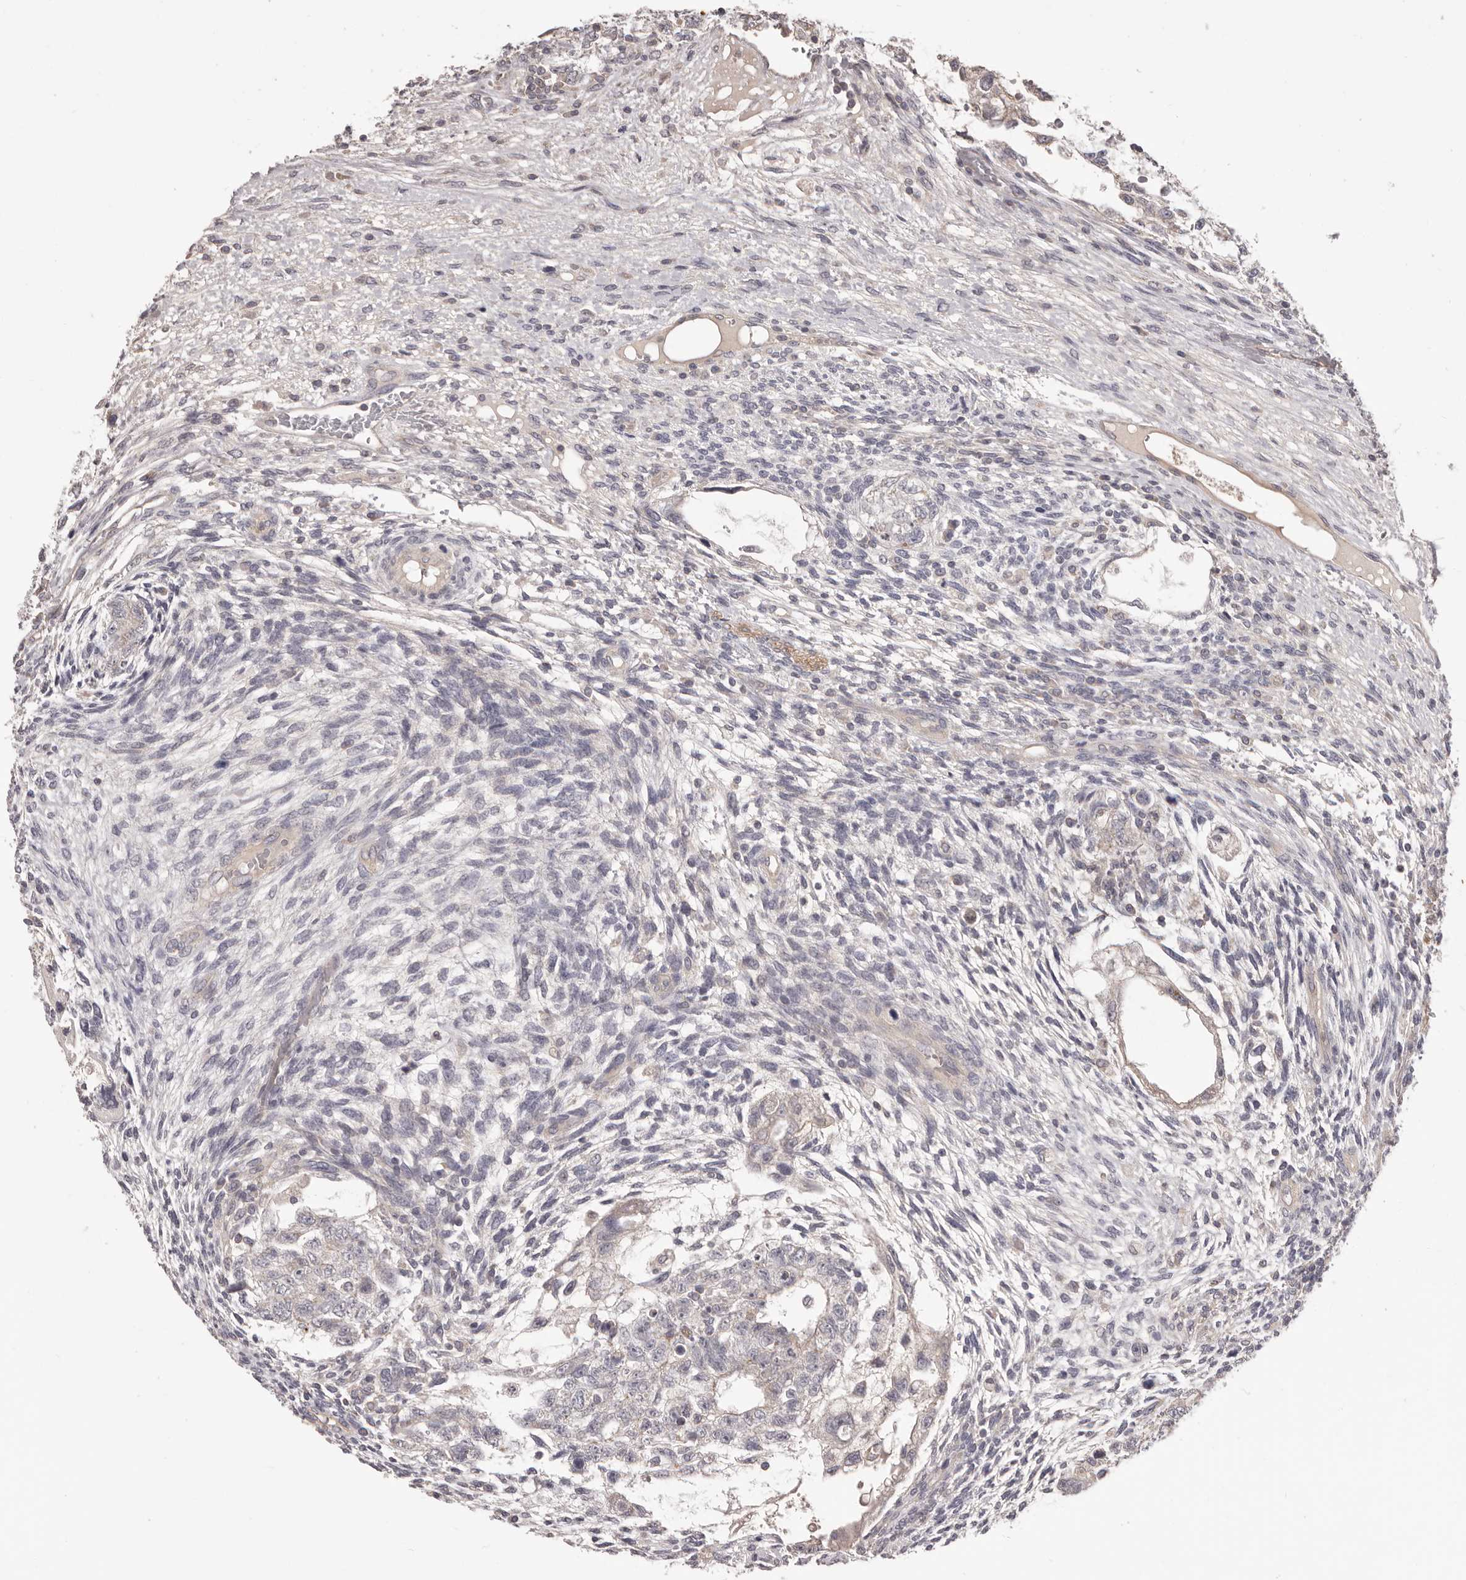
{"staining": {"intensity": "negative", "quantity": "none", "location": "none"}, "tissue": "testis cancer", "cell_type": "Tumor cells", "image_type": "cancer", "snomed": [{"axis": "morphology", "description": "Carcinoma, Embryonal, NOS"}, {"axis": "topography", "description": "Testis"}], "caption": "Tumor cells show no significant protein staining in embryonal carcinoma (testis). (DAB immunohistochemistry with hematoxylin counter stain).", "gene": "HRH1", "patient": {"sex": "male", "age": 37}}